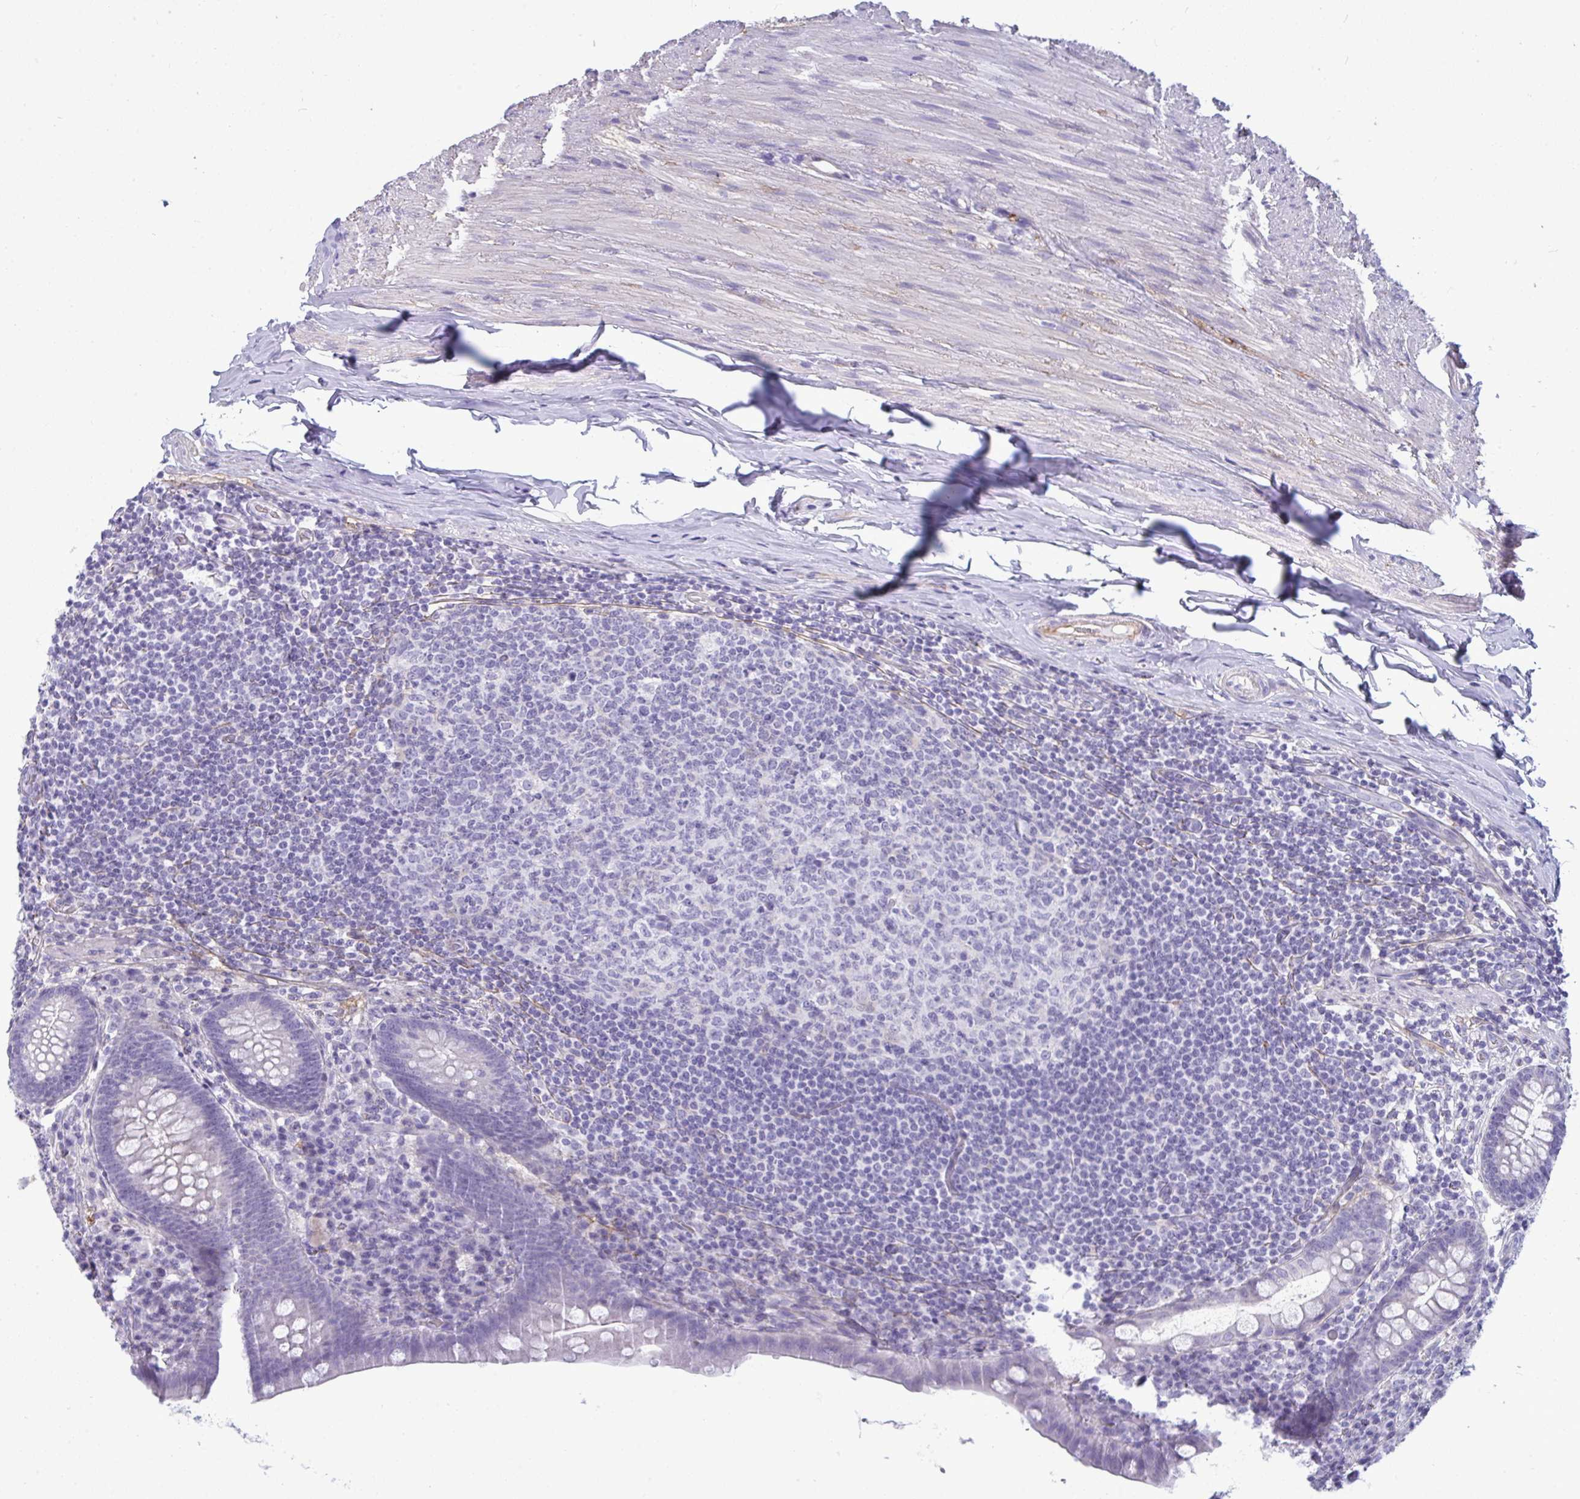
{"staining": {"intensity": "negative", "quantity": "none", "location": "none"}, "tissue": "appendix", "cell_type": "Glandular cells", "image_type": "normal", "snomed": [{"axis": "morphology", "description": "Normal tissue, NOS"}, {"axis": "topography", "description": "Appendix"}], "caption": "This is an immunohistochemistry photomicrograph of normal human appendix. There is no positivity in glandular cells.", "gene": "MYH10", "patient": {"sex": "male", "age": 71}}